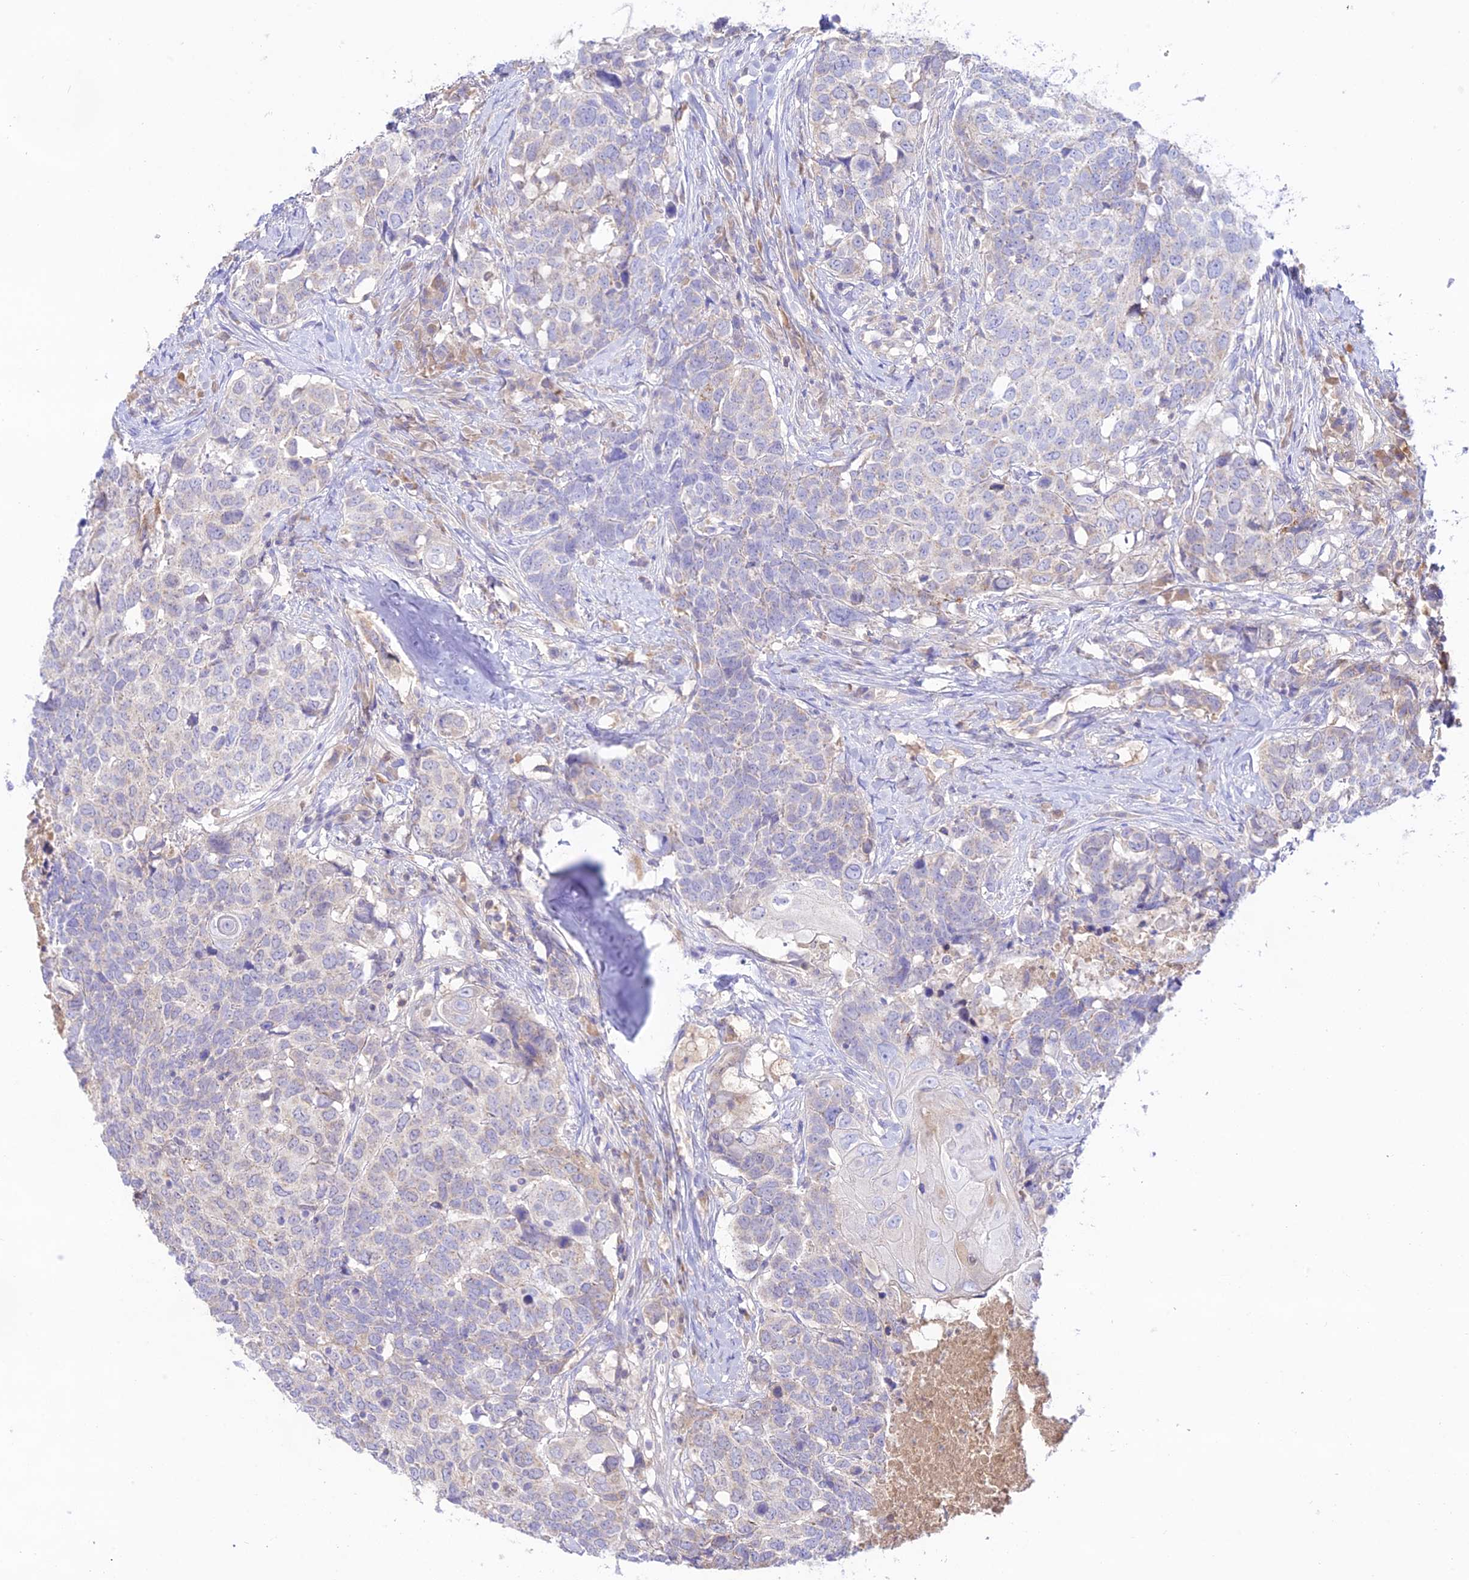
{"staining": {"intensity": "negative", "quantity": "none", "location": "none"}, "tissue": "head and neck cancer", "cell_type": "Tumor cells", "image_type": "cancer", "snomed": [{"axis": "morphology", "description": "Squamous cell carcinoma, NOS"}, {"axis": "topography", "description": "Head-Neck"}], "caption": "DAB immunohistochemical staining of human squamous cell carcinoma (head and neck) demonstrates no significant staining in tumor cells. (Immunohistochemistry, brightfield microscopy, high magnification).", "gene": "NLRP9", "patient": {"sex": "male", "age": 66}}